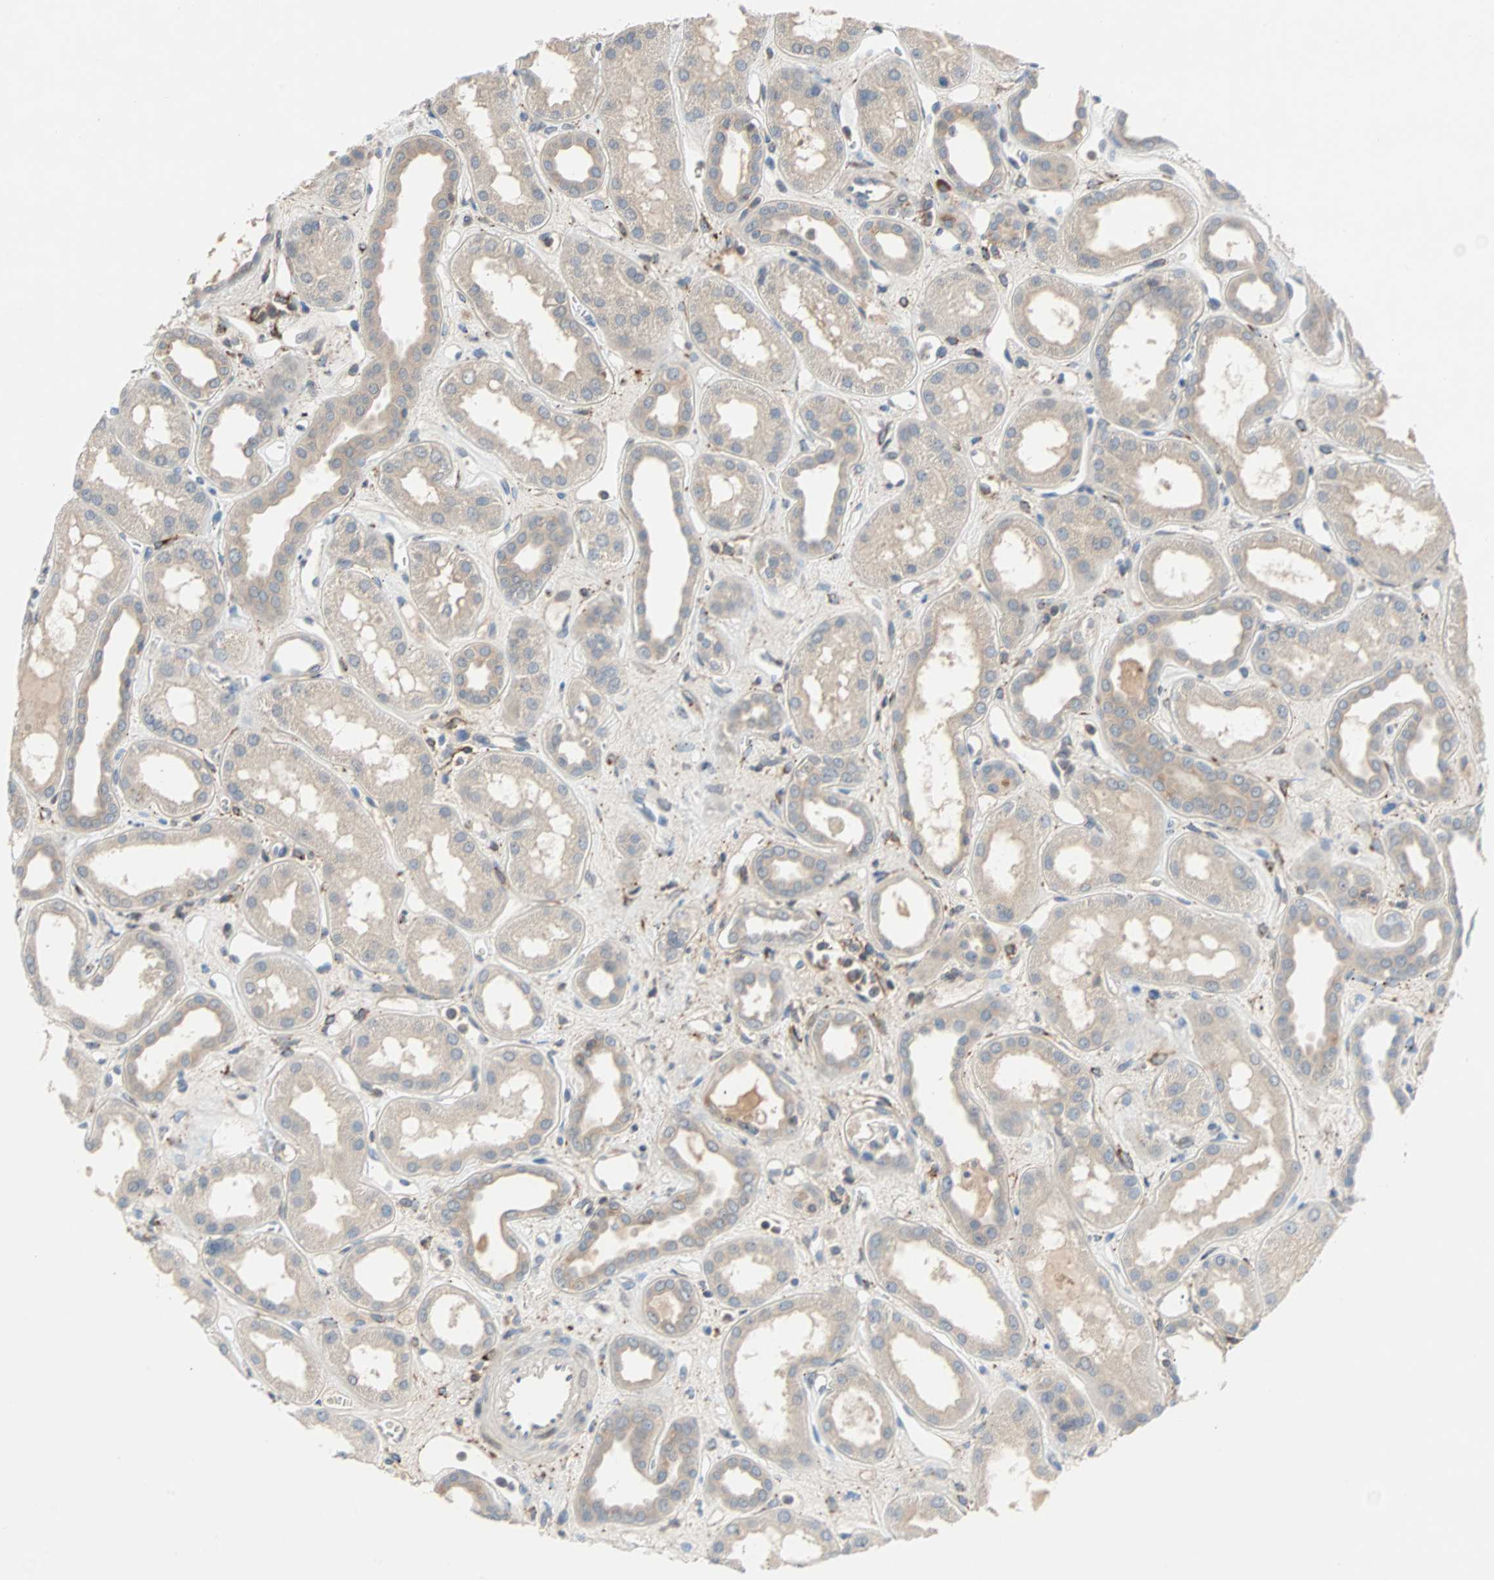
{"staining": {"intensity": "negative", "quantity": "none", "location": "none"}, "tissue": "kidney", "cell_type": "Cells in glomeruli", "image_type": "normal", "snomed": [{"axis": "morphology", "description": "Normal tissue, NOS"}, {"axis": "topography", "description": "Kidney"}], "caption": "Immunohistochemical staining of benign kidney shows no significant staining in cells in glomeruli. (Brightfield microscopy of DAB (3,3'-diaminobenzidine) immunohistochemistry at high magnification).", "gene": "MAP4K1", "patient": {"sex": "male", "age": 59}}